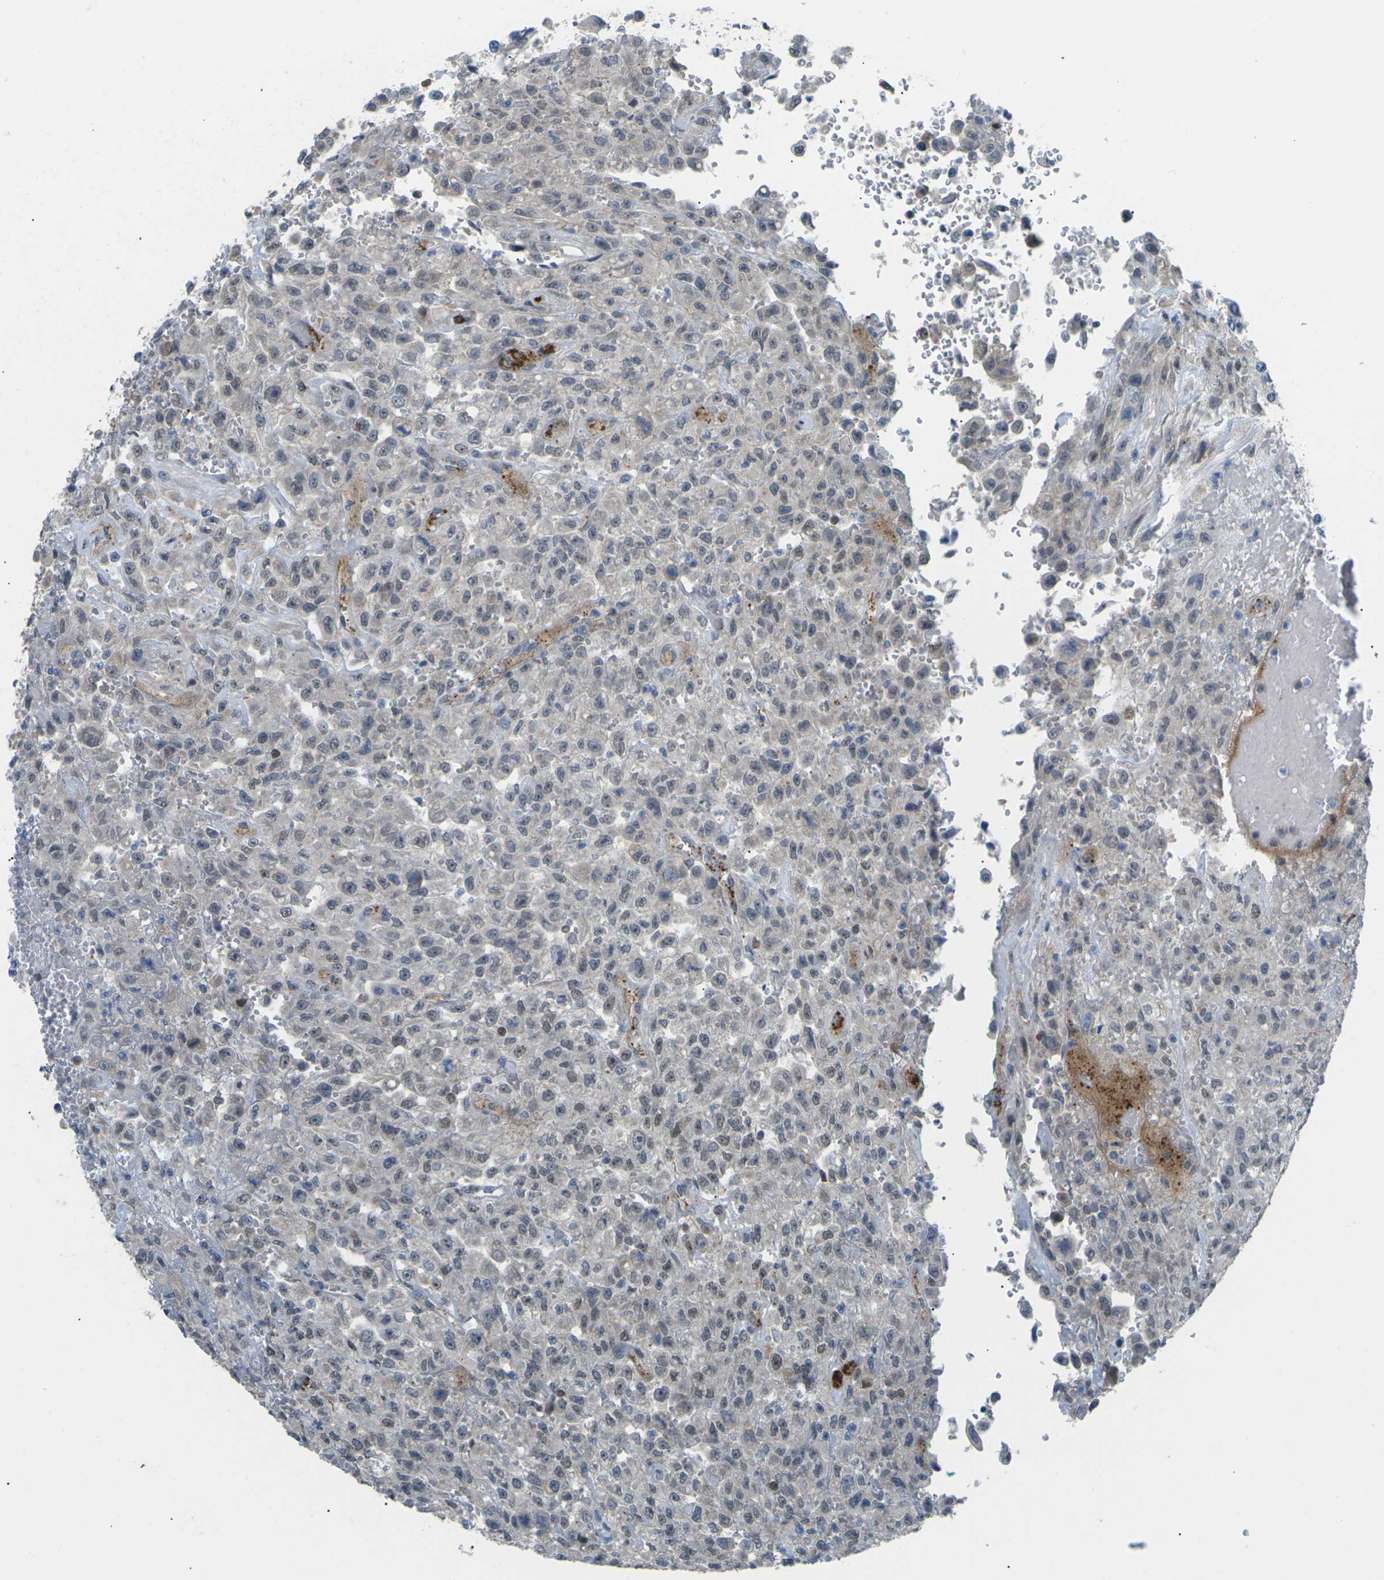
{"staining": {"intensity": "negative", "quantity": "none", "location": "none"}, "tissue": "urothelial cancer", "cell_type": "Tumor cells", "image_type": "cancer", "snomed": [{"axis": "morphology", "description": "Urothelial carcinoma, High grade"}, {"axis": "topography", "description": "Urinary bladder"}], "caption": "Micrograph shows no significant protein positivity in tumor cells of urothelial cancer. The staining was performed using DAB (3,3'-diaminobenzidine) to visualize the protein expression in brown, while the nuclei were stained in blue with hematoxylin (Magnification: 20x).", "gene": "RPS6KA3", "patient": {"sex": "male", "age": 46}}